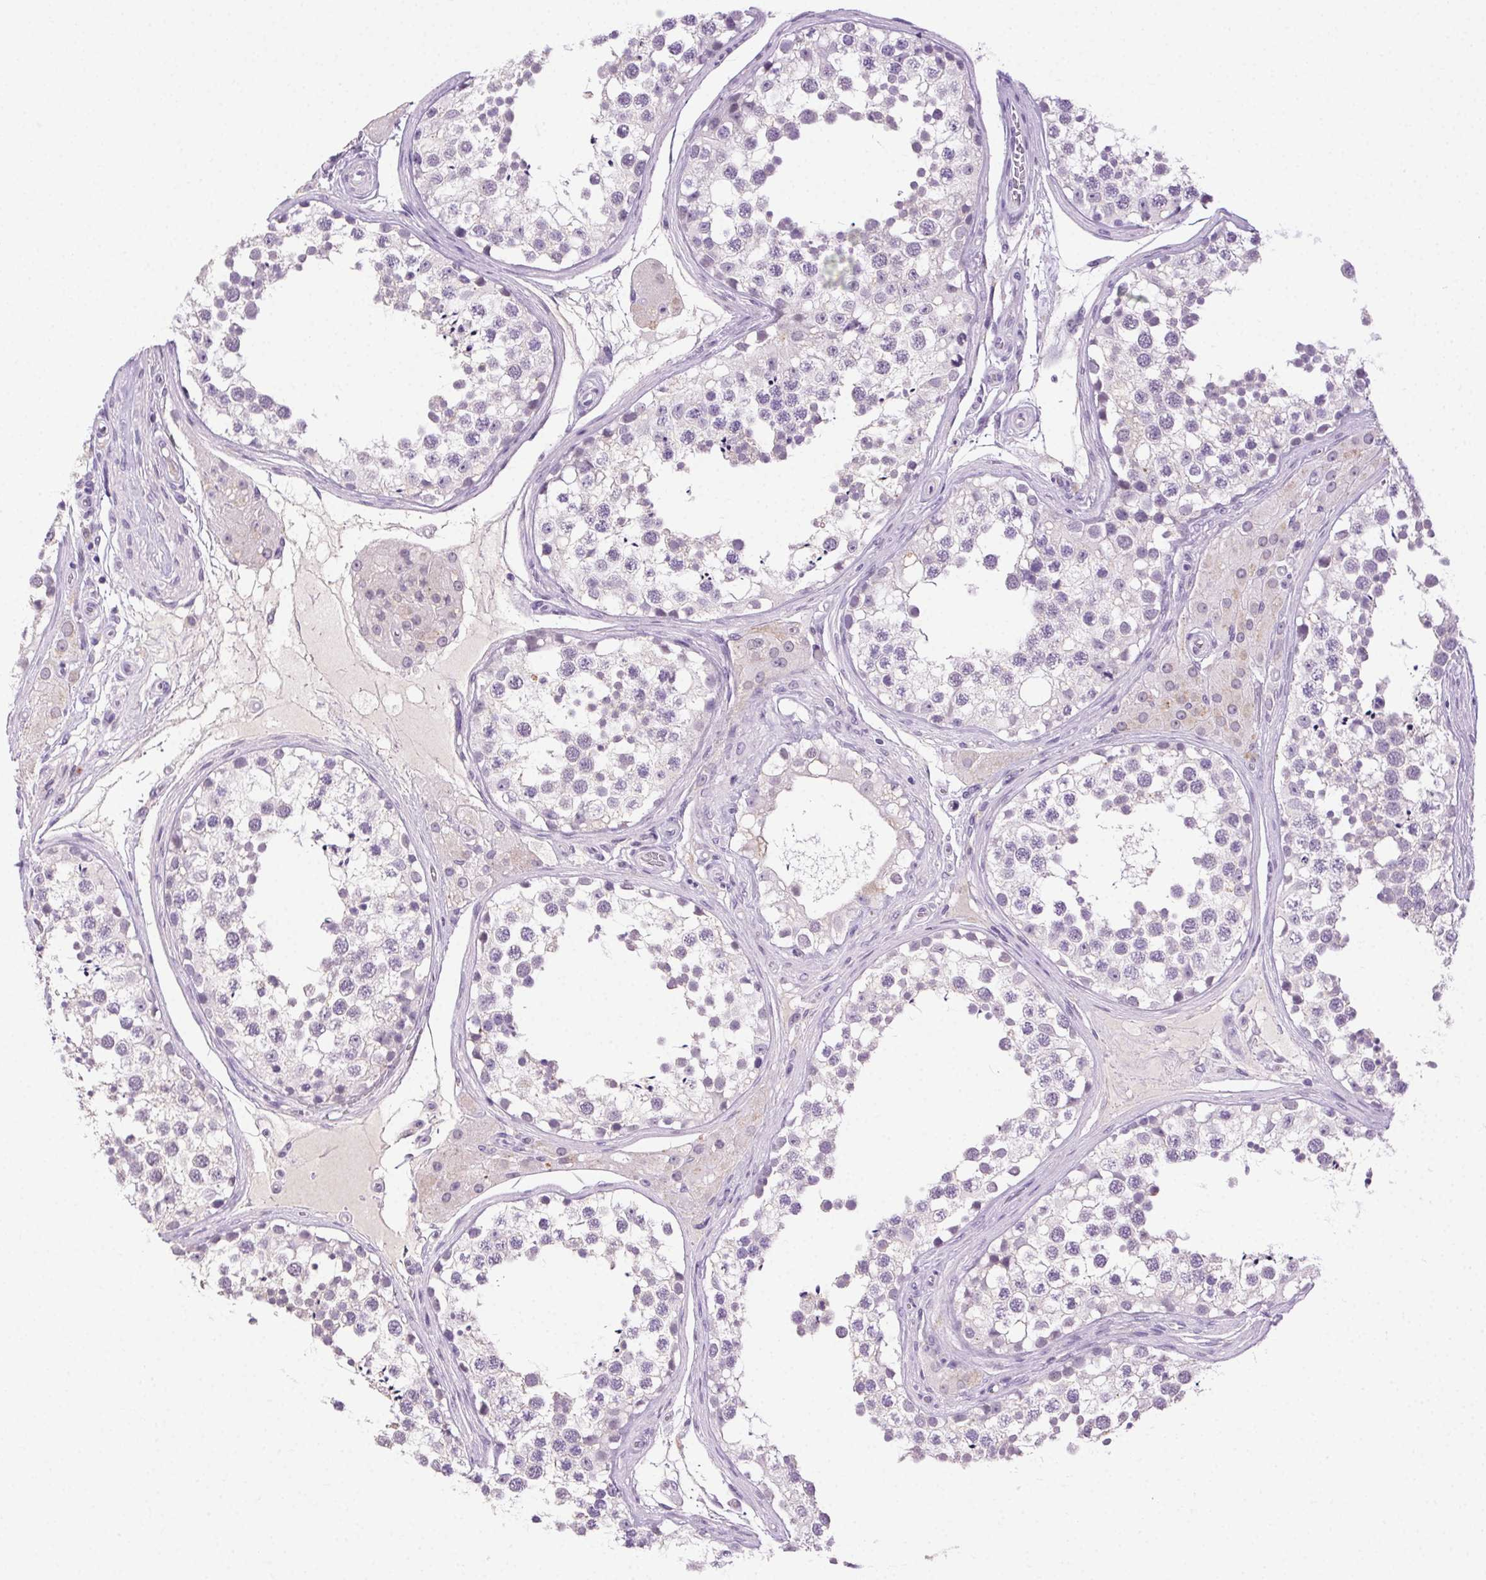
{"staining": {"intensity": "negative", "quantity": "none", "location": "none"}, "tissue": "testis", "cell_type": "Cells in seminiferous ducts", "image_type": "normal", "snomed": [{"axis": "morphology", "description": "Normal tissue, NOS"}, {"axis": "morphology", "description": "Seminoma, NOS"}, {"axis": "topography", "description": "Testis"}], "caption": "A high-resolution histopathology image shows immunohistochemistry (IHC) staining of normal testis, which exhibits no significant positivity in cells in seminiferous ducts. Nuclei are stained in blue.", "gene": "CLDN10", "patient": {"sex": "male", "age": 65}}